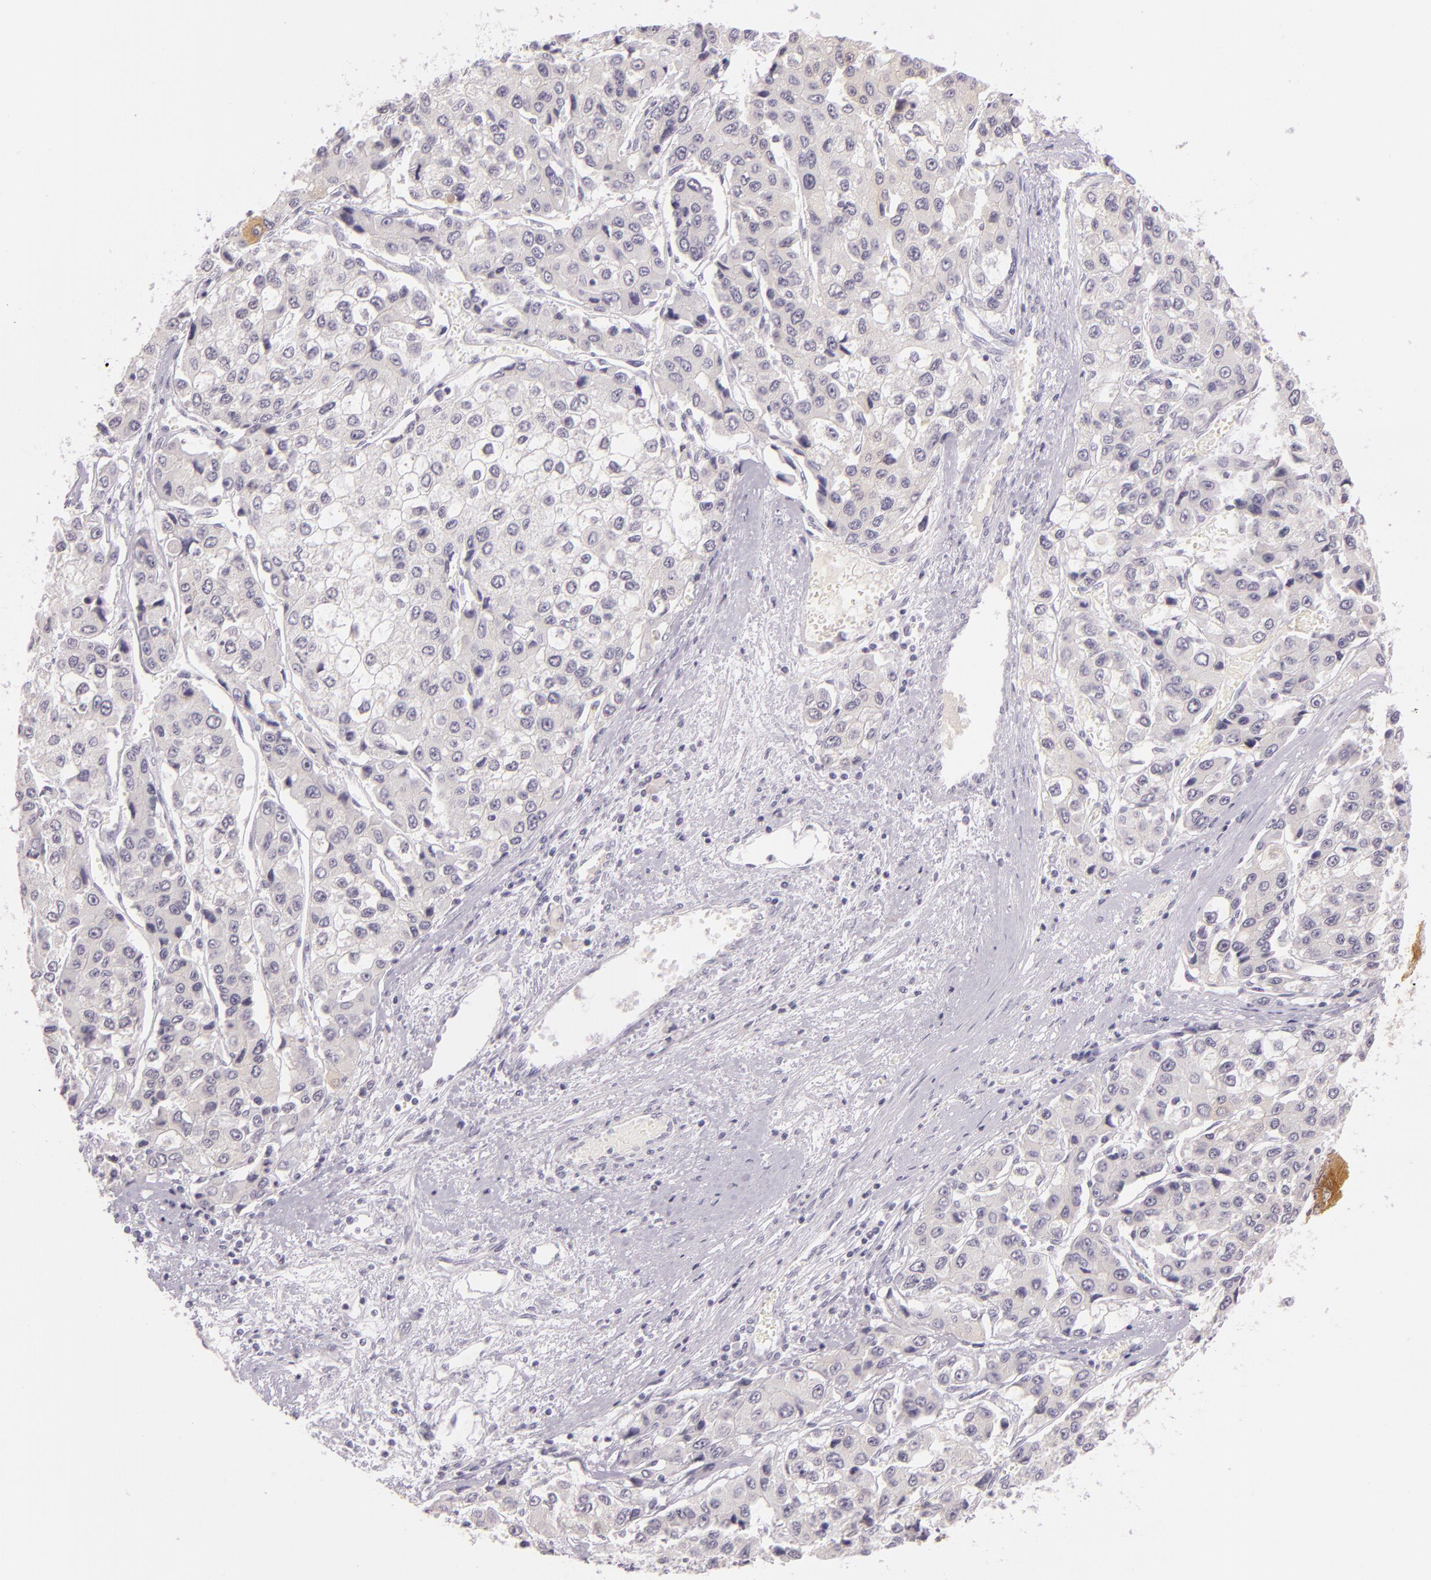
{"staining": {"intensity": "negative", "quantity": "none", "location": "none"}, "tissue": "liver cancer", "cell_type": "Tumor cells", "image_type": "cancer", "snomed": [{"axis": "morphology", "description": "Carcinoma, Hepatocellular, NOS"}, {"axis": "topography", "description": "Liver"}], "caption": "Liver cancer was stained to show a protein in brown. There is no significant expression in tumor cells. Brightfield microscopy of immunohistochemistry stained with DAB (brown) and hematoxylin (blue), captured at high magnification.", "gene": "CBS", "patient": {"sex": "female", "age": 66}}